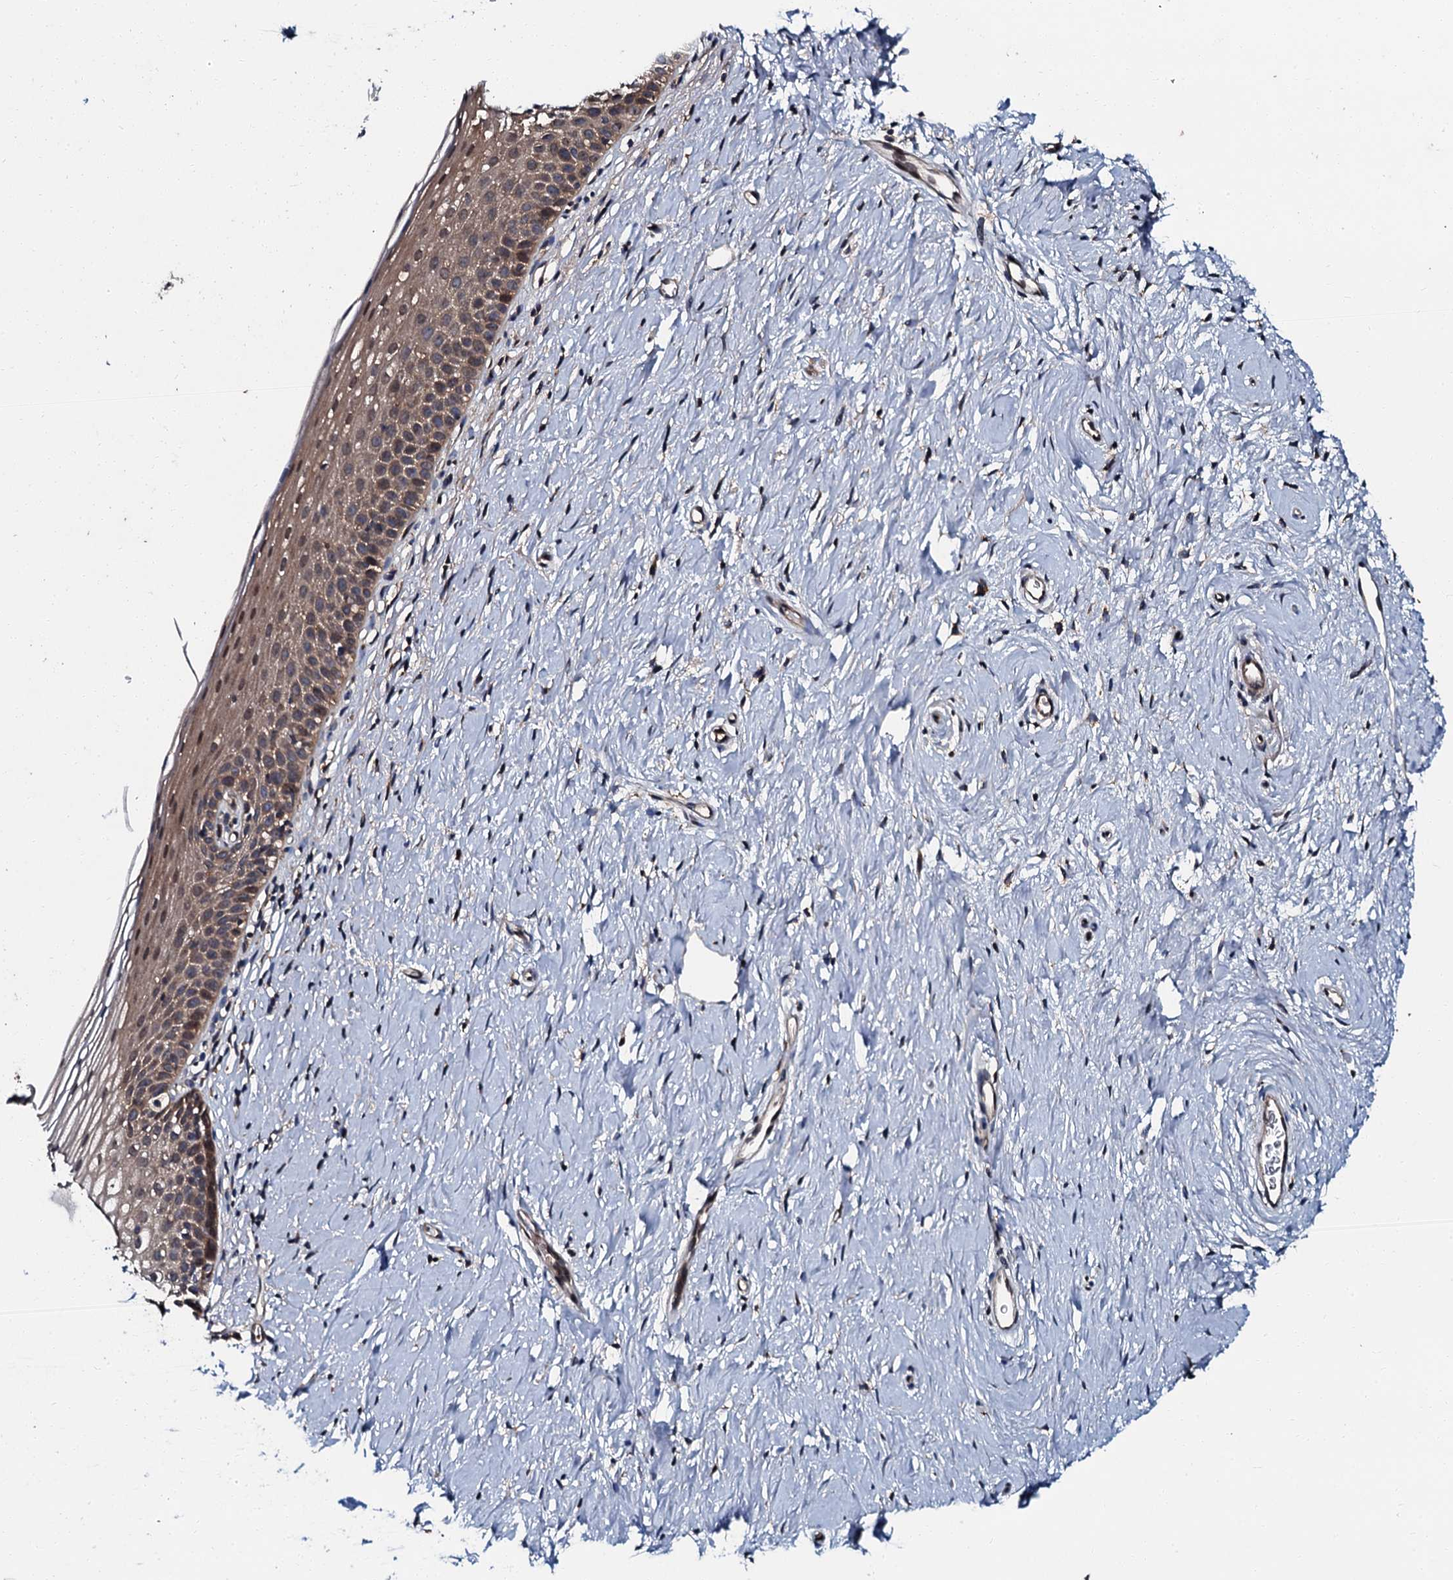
{"staining": {"intensity": "weak", "quantity": "25%-75%", "location": "cytoplasmic/membranous"}, "tissue": "cervix", "cell_type": "Glandular cells", "image_type": "normal", "snomed": [{"axis": "morphology", "description": "Normal tissue, NOS"}, {"axis": "topography", "description": "Cervix"}], "caption": "Immunohistochemical staining of normal cervix reveals low levels of weak cytoplasmic/membranous positivity in about 25%-75% of glandular cells.", "gene": "N4BP1", "patient": {"sex": "female", "age": 57}}